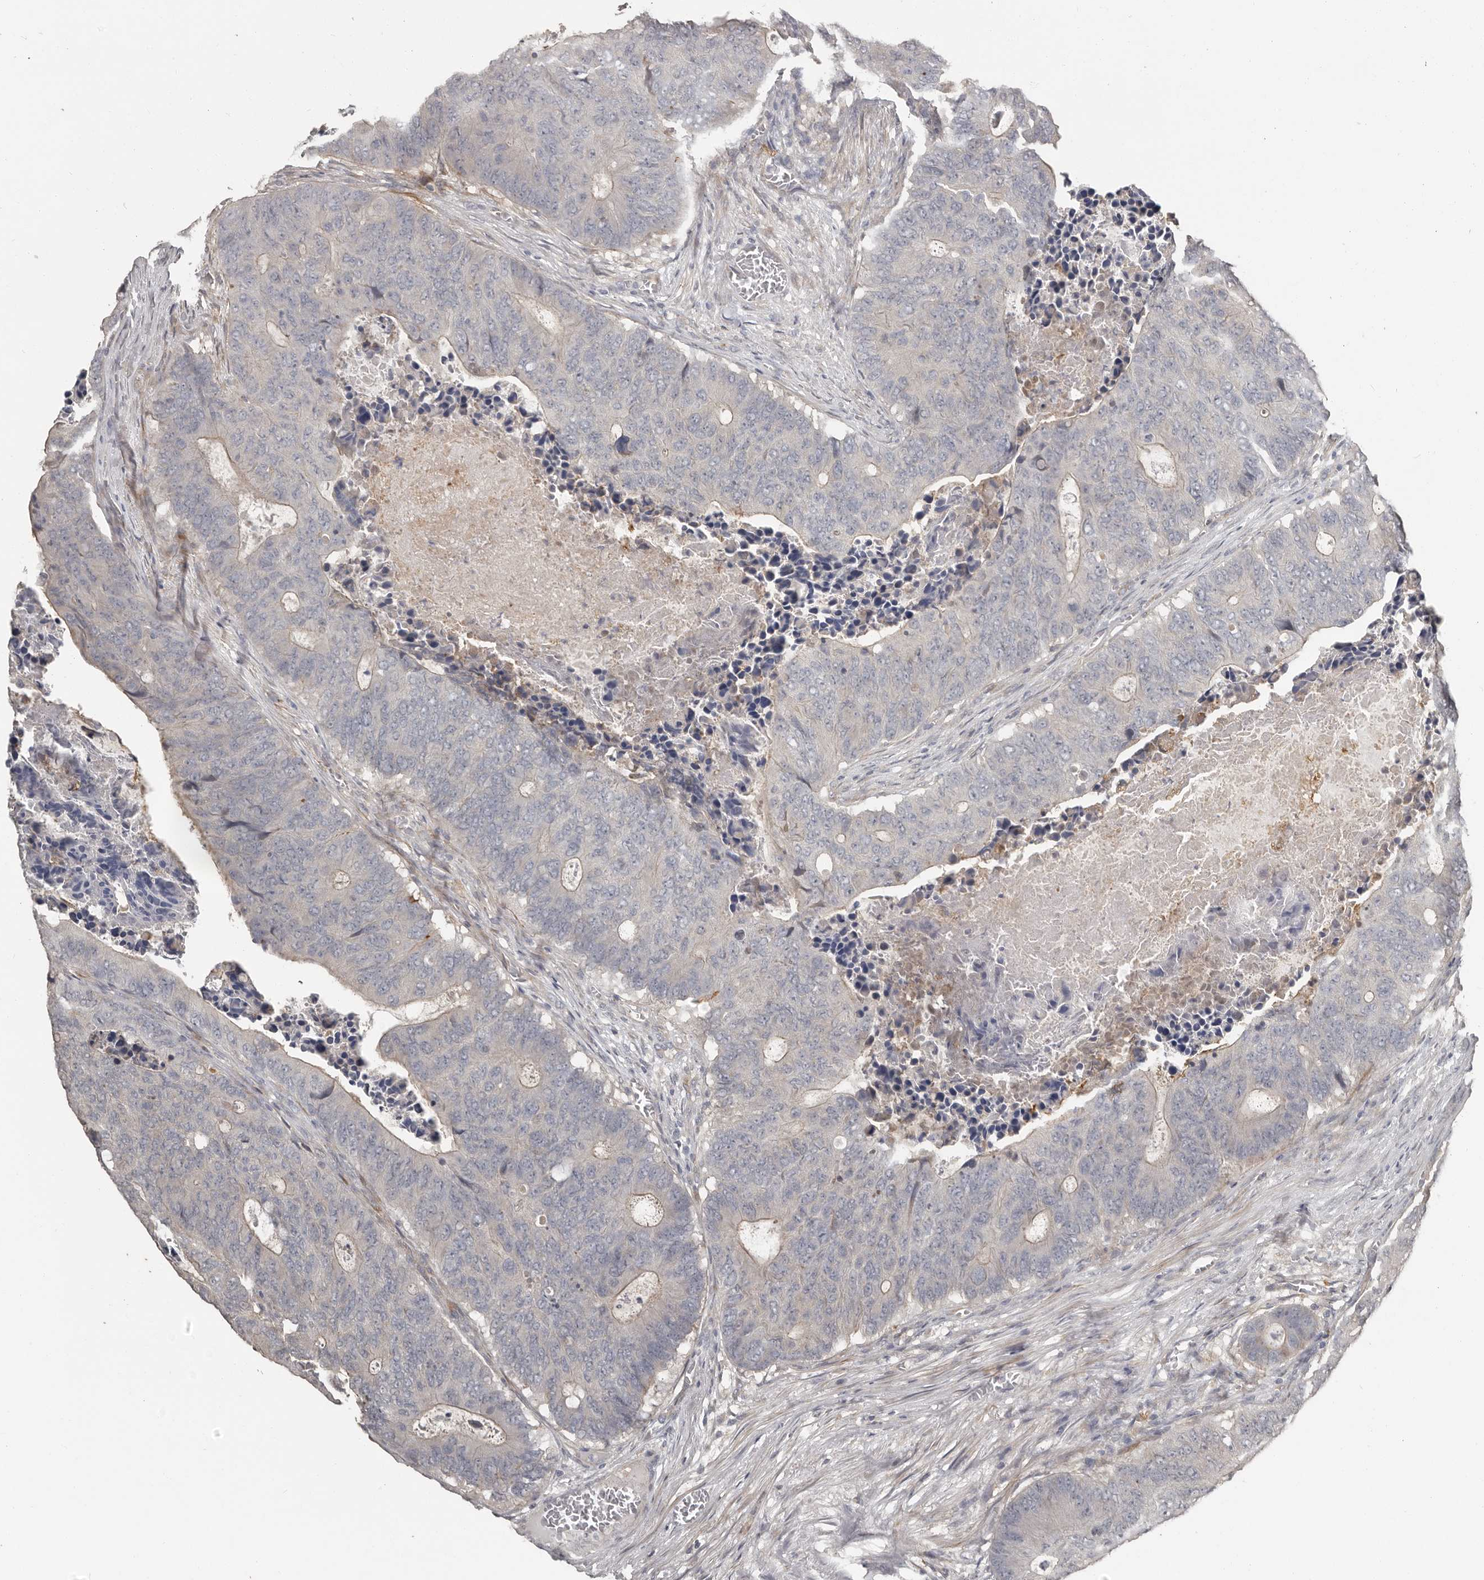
{"staining": {"intensity": "negative", "quantity": "none", "location": "none"}, "tissue": "colorectal cancer", "cell_type": "Tumor cells", "image_type": "cancer", "snomed": [{"axis": "morphology", "description": "Adenocarcinoma, NOS"}, {"axis": "topography", "description": "Colon"}], "caption": "Human colorectal cancer (adenocarcinoma) stained for a protein using immunohistochemistry (IHC) demonstrates no staining in tumor cells.", "gene": "KCNJ8", "patient": {"sex": "male", "age": 87}}